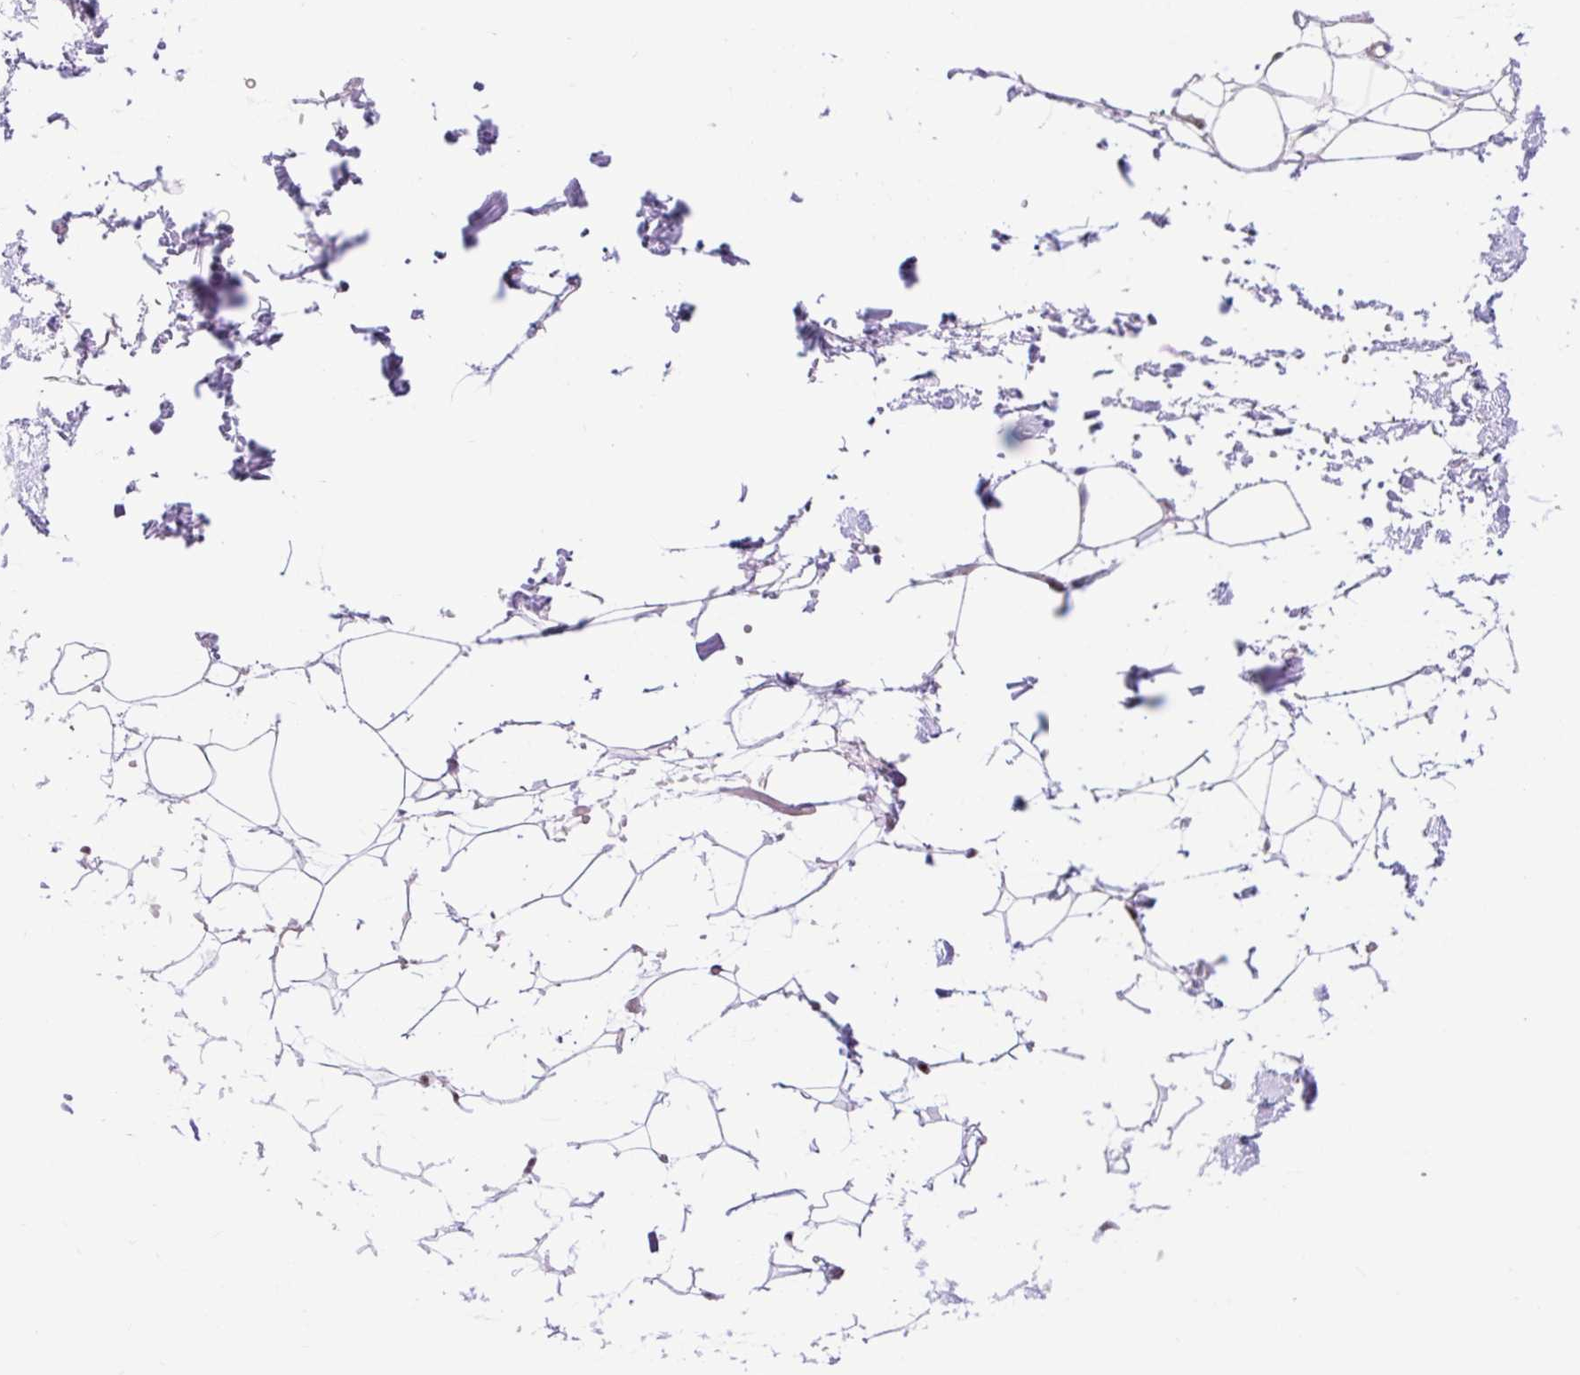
{"staining": {"intensity": "negative", "quantity": "none", "location": "none"}, "tissue": "adipose tissue", "cell_type": "Adipocytes", "image_type": "normal", "snomed": [{"axis": "morphology", "description": "Normal tissue, NOS"}, {"axis": "topography", "description": "Skin"}, {"axis": "topography", "description": "Peripheral nerve tissue"}], "caption": "Immunohistochemical staining of benign adipose tissue reveals no significant staining in adipocytes. (Stains: DAB IHC with hematoxylin counter stain, Microscopy: brightfield microscopy at high magnification).", "gene": "HIP1R", "patient": {"sex": "female", "age": 56}}